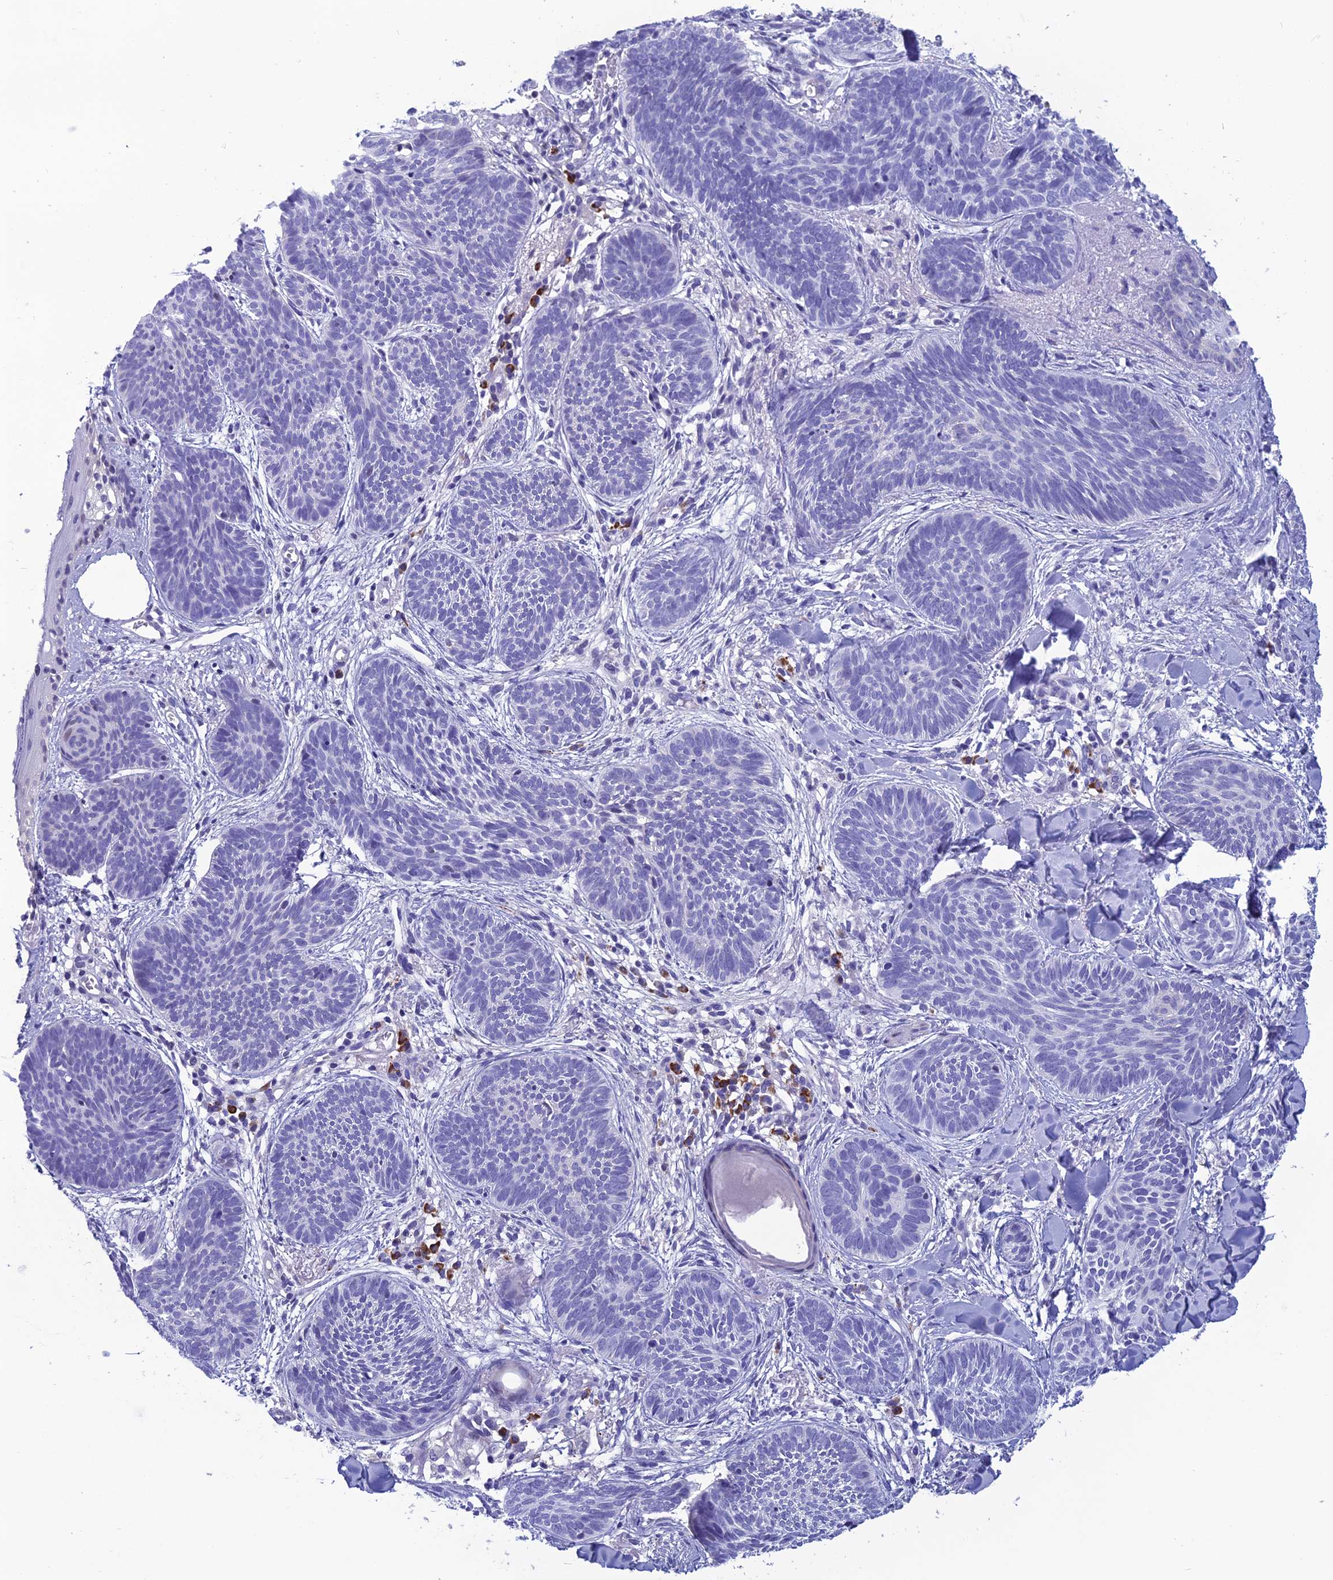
{"staining": {"intensity": "negative", "quantity": "none", "location": "none"}, "tissue": "skin cancer", "cell_type": "Tumor cells", "image_type": "cancer", "snomed": [{"axis": "morphology", "description": "Basal cell carcinoma"}, {"axis": "topography", "description": "Skin"}], "caption": "This is an immunohistochemistry photomicrograph of human skin basal cell carcinoma. There is no positivity in tumor cells.", "gene": "CRB2", "patient": {"sex": "female", "age": 81}}